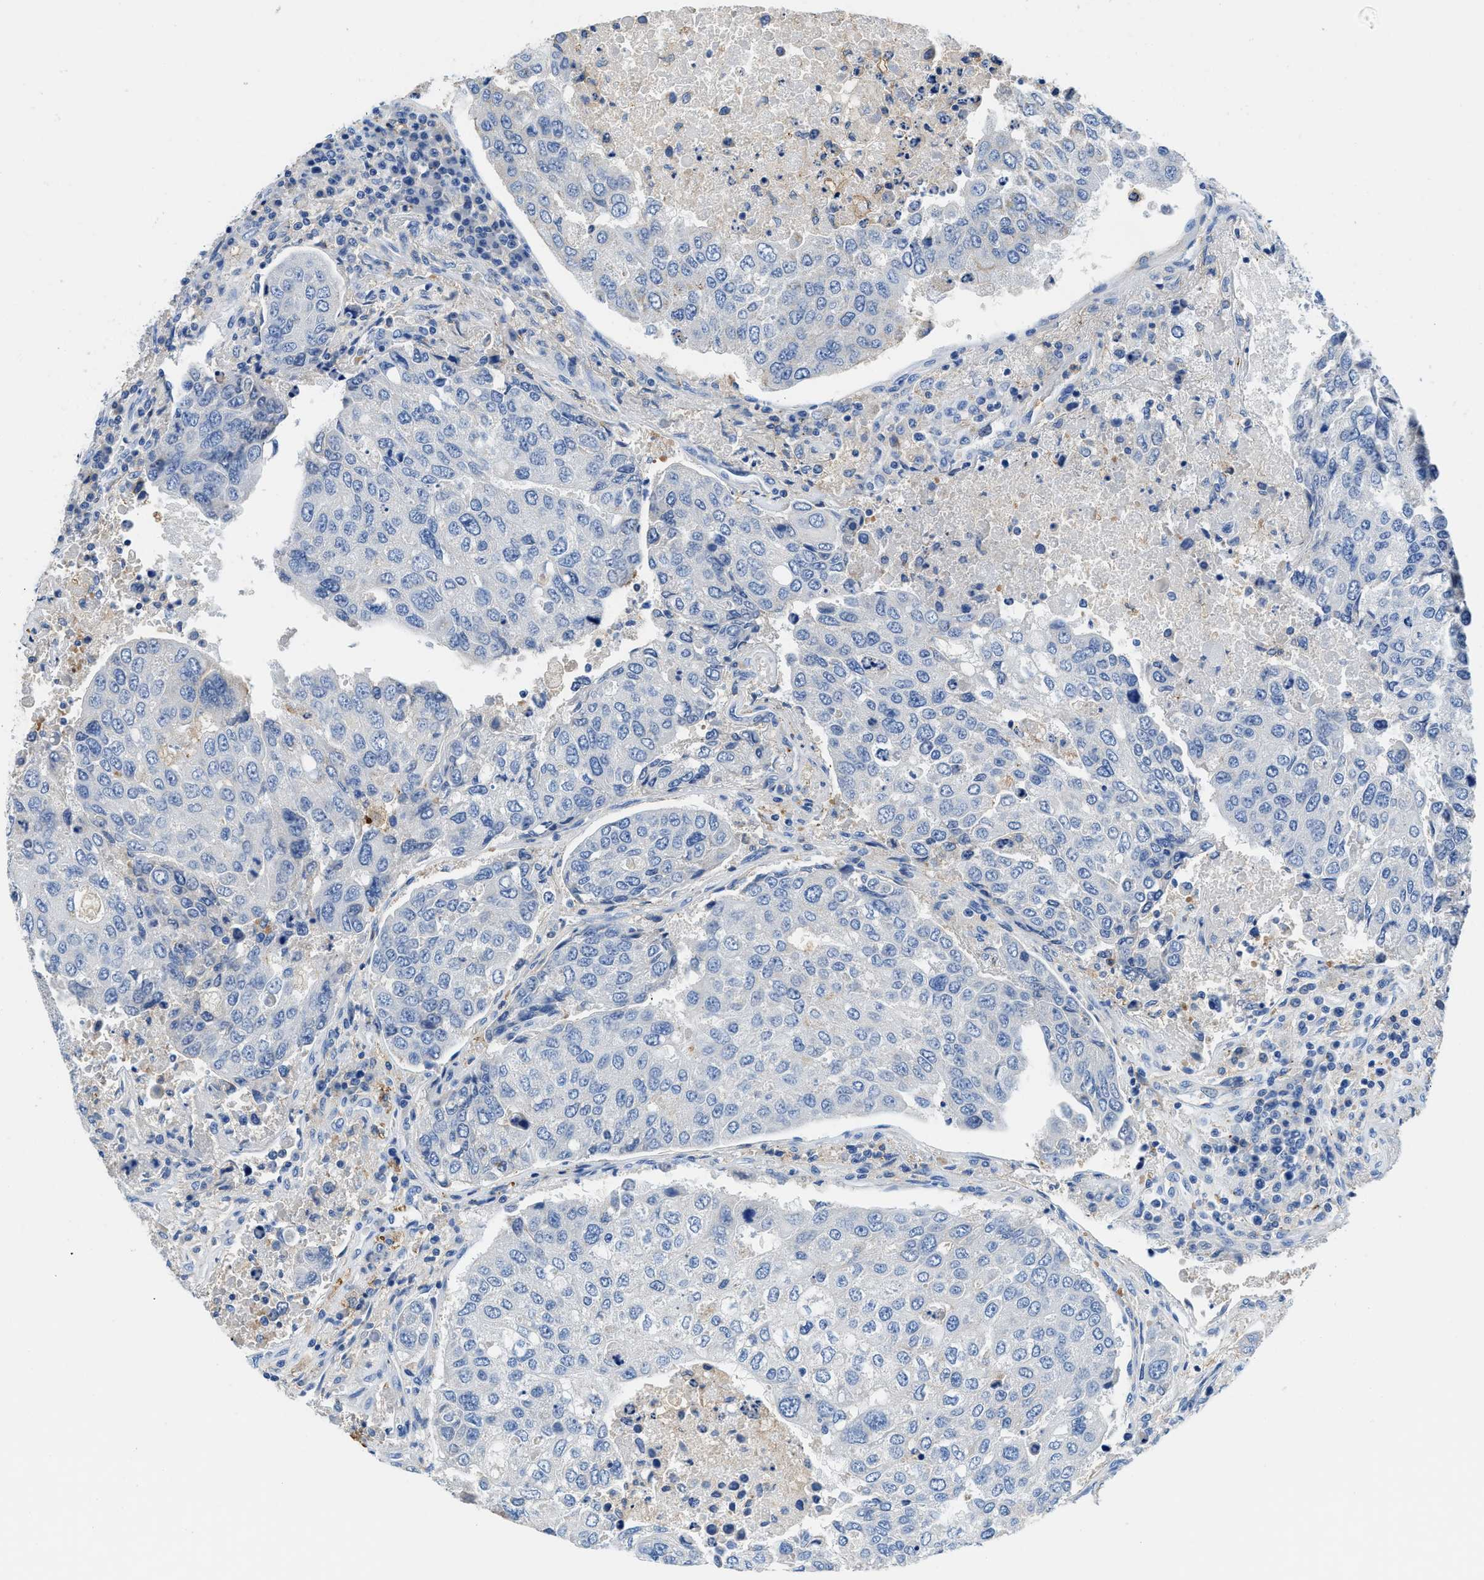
{"staining": {"intensity": "negative", "quantity": "none", "location": "none"}, "tissue": "urothelial cancer", "cell_type": "Tumor cells", "image_type": "cancer", "snomed": [{"axis": "morphology", "description": "Urothelial carcinoma, High grade"}, {"axis": "topography", "description": "Lymph node"}, {"axis": "topography", "description": "Urinary bladder"}], "caption": "A histopathology image of urothelial cancer stained for a protein displays no brown staining in tumor cells. (DAB (3,3'-diaminobenzidine) immunohistochemistry (IHC), high magnification).", "gene": "NEB", "patient": {"sex": "male", "age": 51}}